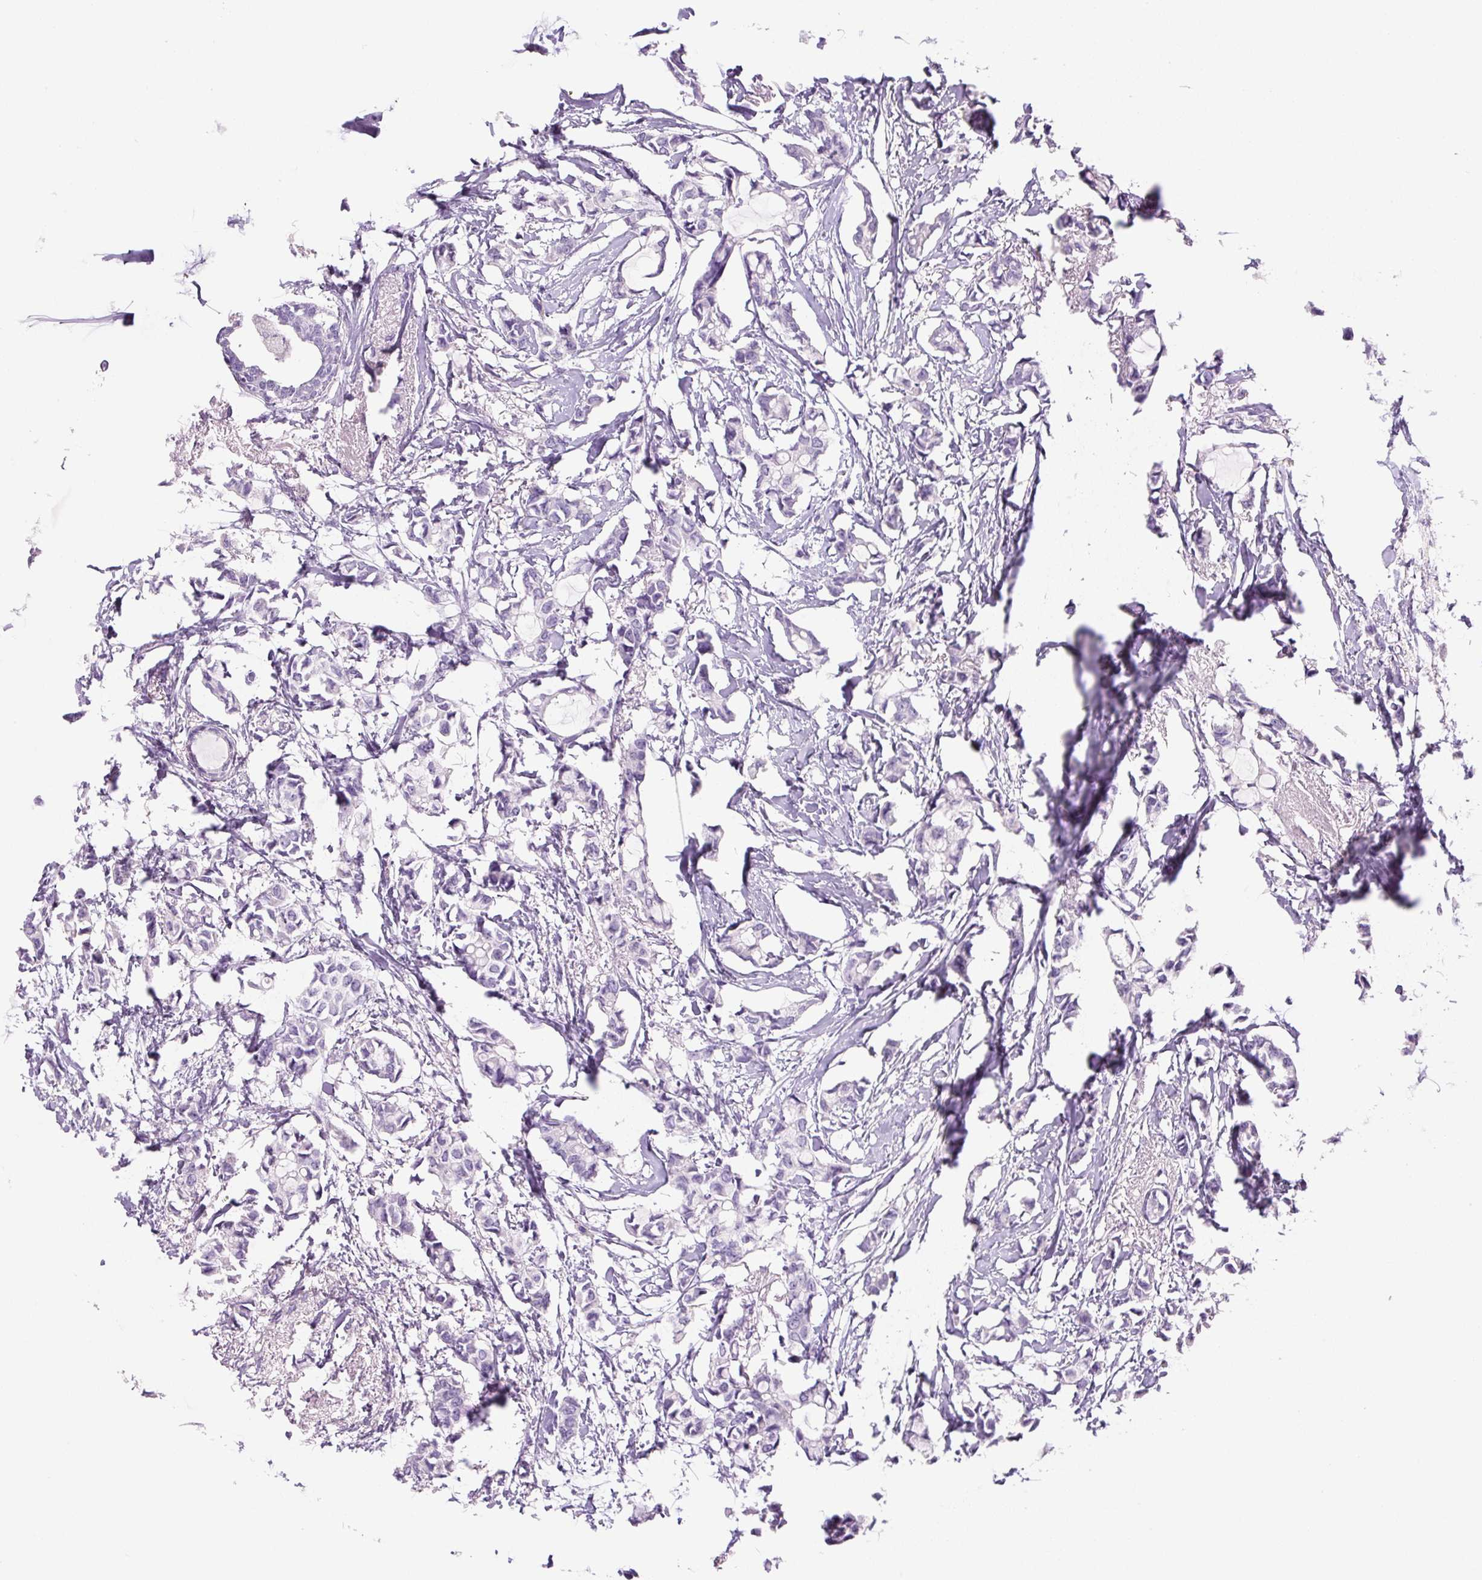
{"staining": {"intensity": "negative", "quantity": "none", "location": "none"}, "tissue": "breast cancer", "cell_type": "Tumor cells", "image_type": "cancer", "snomed": [{"axis": "morphology", "description": "Duct carcinoma"}, {"axis": "topography", "description": "Breast"}], "caption": "This photomicrograph is of intraductal carcinoma (breast) stained with immunohistochemistry (IHC) to label a protein in brown with the nuclei are counter-stained blue. There is no positivity in tumor cells. (Stains: DAB (3,3'-diaminobenzidine) immunohistochemistry with hematoxylin counter stain, Microscopy: brightfield microscopy at high magnification).", "gene": "PRRT1", "patient": {"sex": "female", "age": 73}}